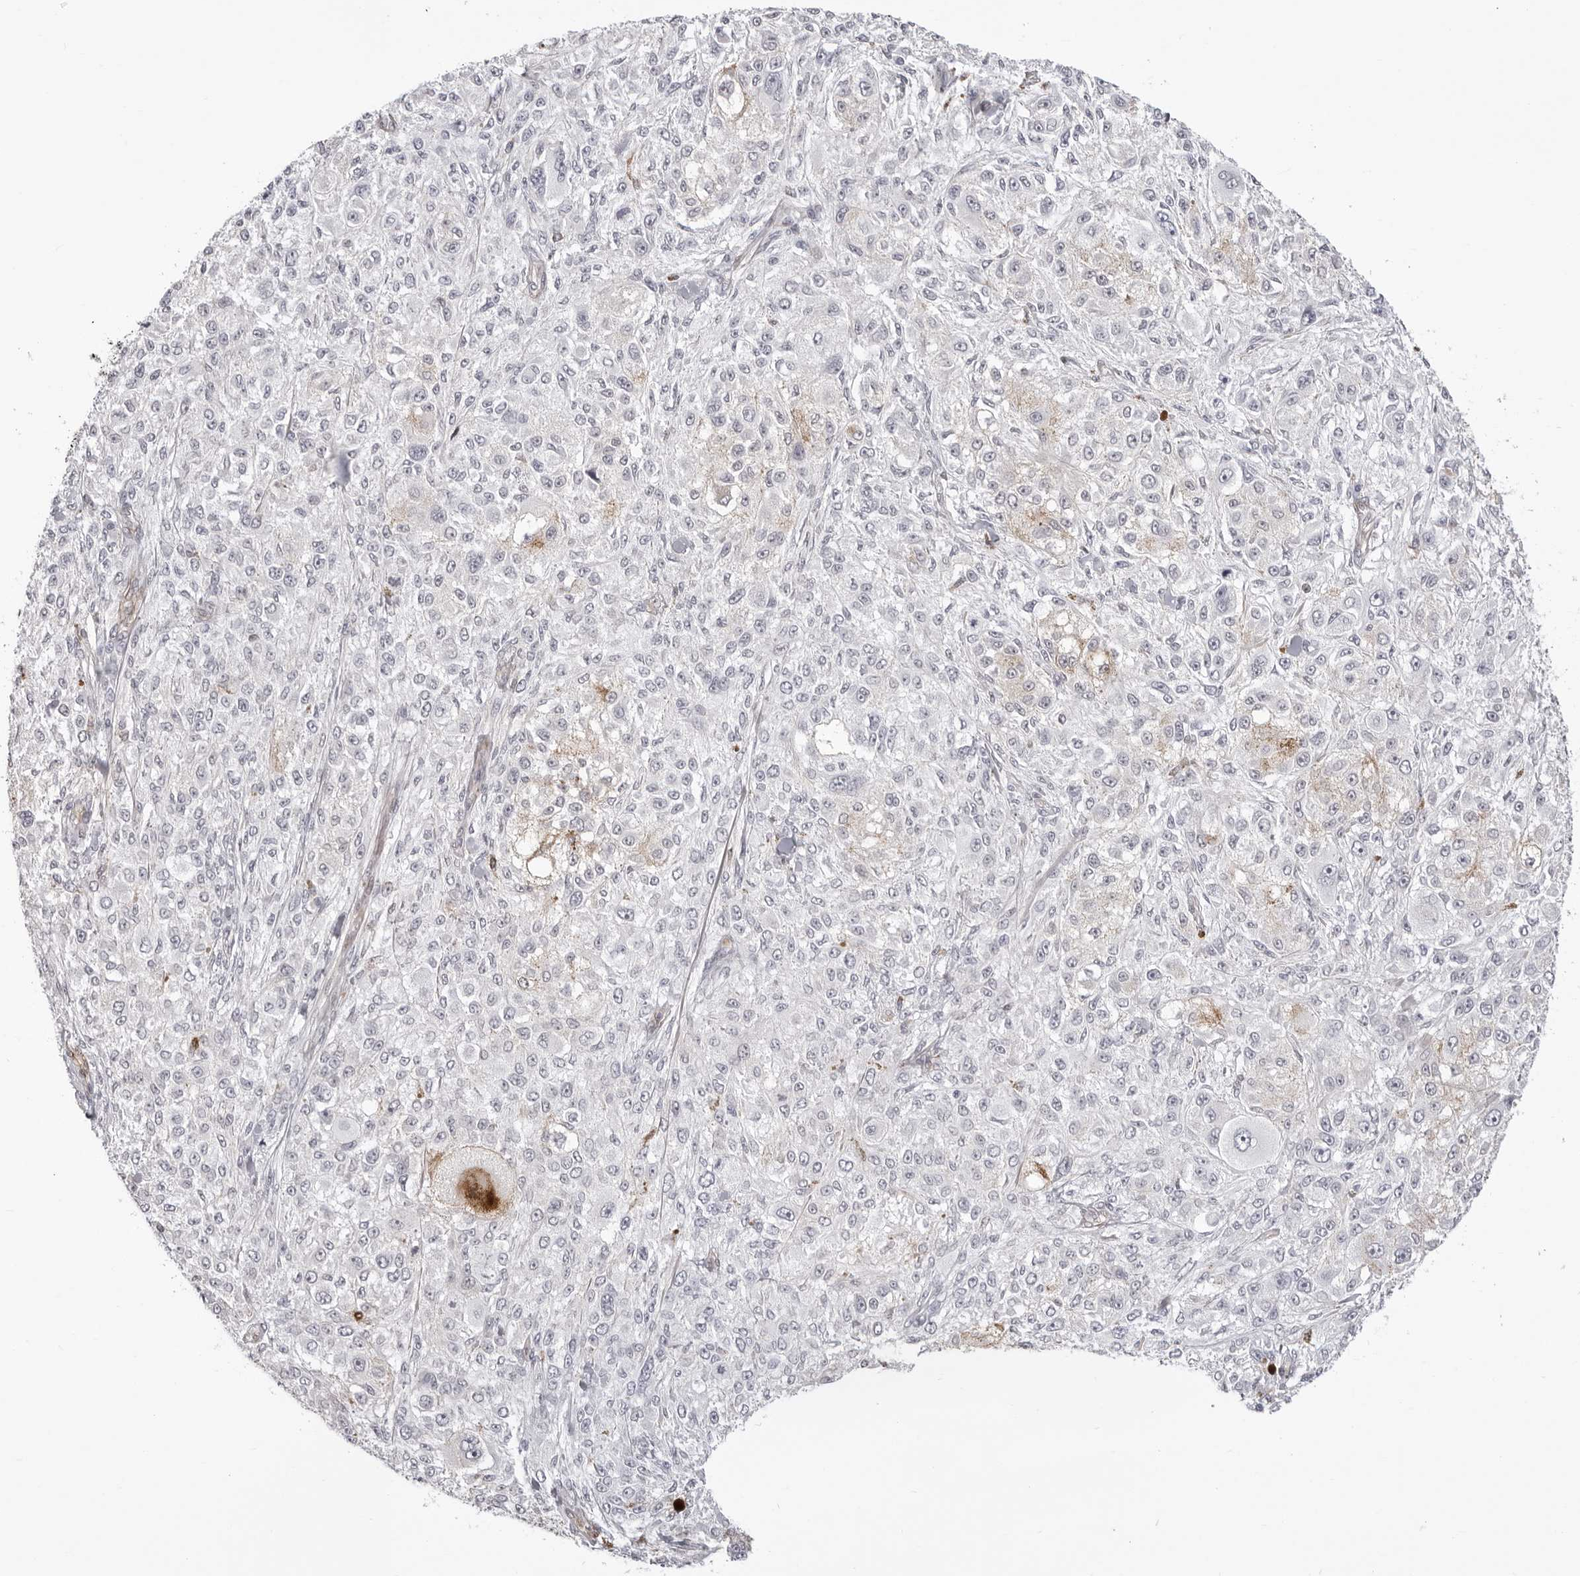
{"staining": {"intensity": "negative", "quantity": "none", "location": "none"}, "tissue": "melanoma", "cell_type": "Tumor cells", "image_type": "cancer", "snomed": [{"axis": "morphology", "description": "Necrosis, NOS"}, {"axis": "morphology", "description": "Malignant melanoma, NOS"}, {"axis": "topography", "description": "Skin"}], "caption": "High magnification brightfield microscopy of melanoma stained with DAB (brown) and counterstained with hematoxylin (blue): tumor cells show no significant positivity.", "gene": "UNK", "patient": {"sex": "female", "age": 87}}